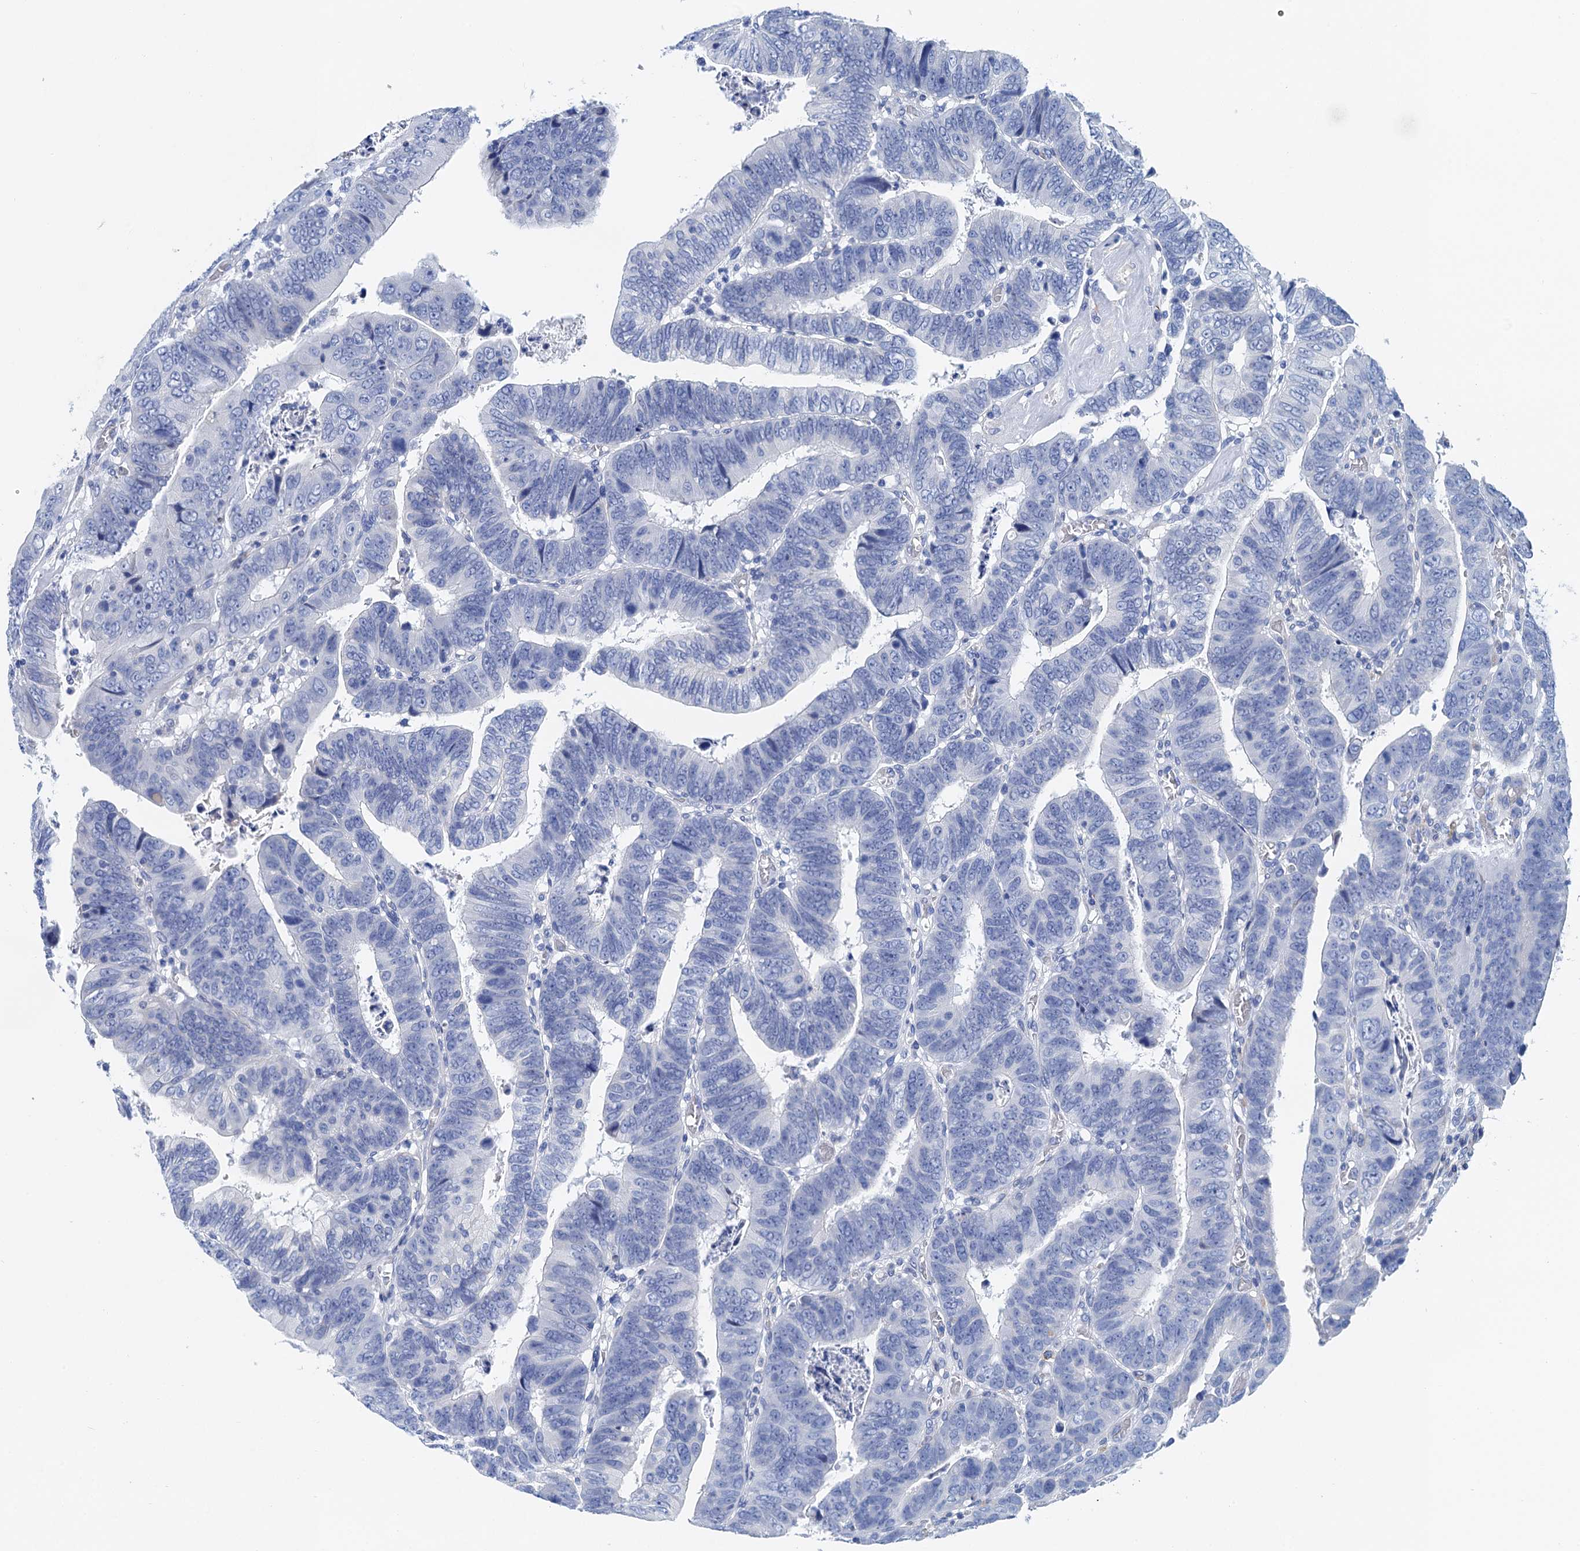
{"staining": {"intensity": "negative", "quantity": "none", "location": "none"}, "tissue": "colorectal cancer", "cell_type": "Tumor cells", "image_type": "cancer", "snomed": [{"axis": "morphology", "description": "Normal tissue, NOS"}, {"axis": "morphology", "description": "Adenocarcinoma, NOS"}, {"axis": "topography", "description": "Rectum"}], "caption": "The immunohistochemistry micrograph has no significant expression in tumor cells of colorectal adenocarcinoma tissue.", "gene": "NLRP10", "patient": {"sex": "female", "age": 65}}